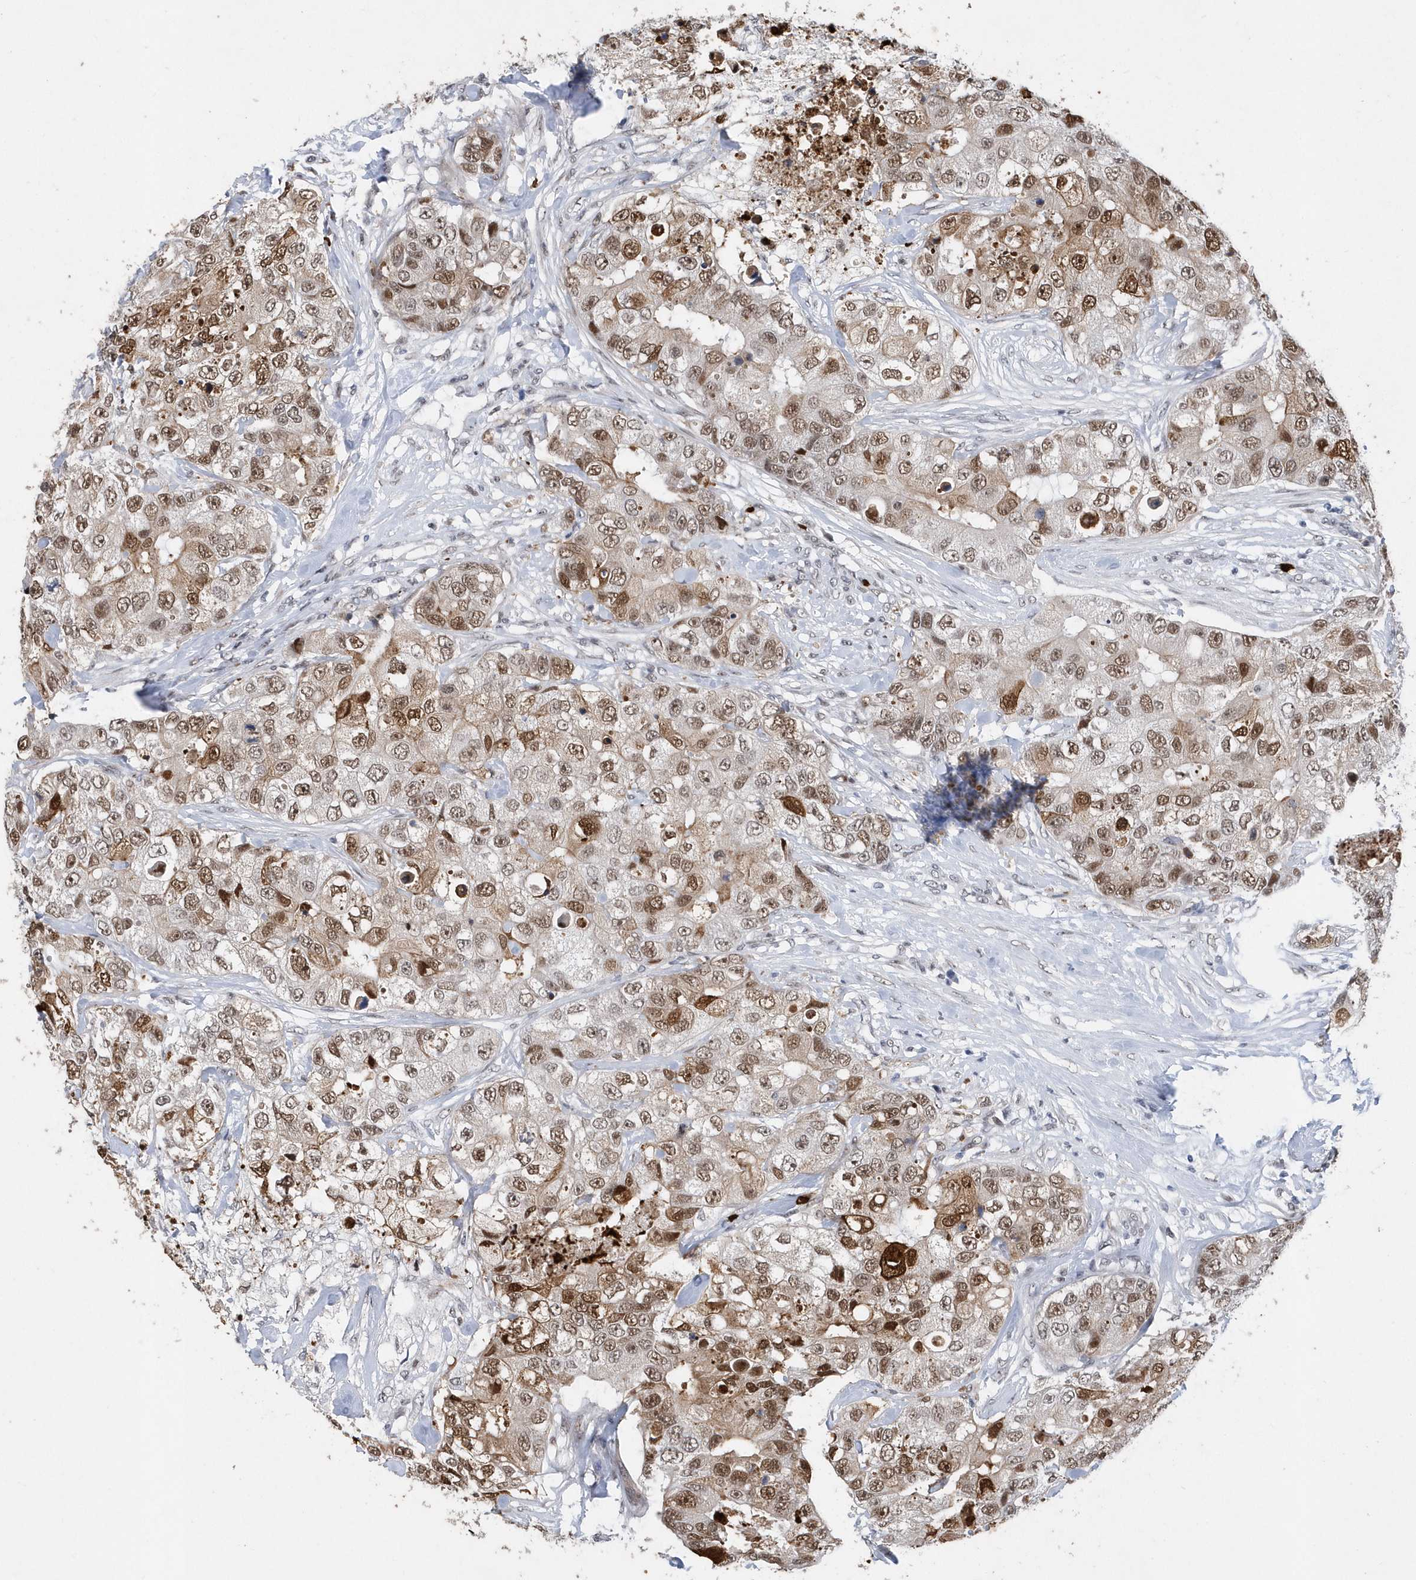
{"staining": {"intensity": "moderate", "quantity": ">75%", "location": "cytoplasmic/membranous,nuclear"}, "tissue": "breast cancer", "cell_type": "Tumor cells", "image_type": "cancer", "snomed": [{"axis": "morphology", "description": "Duct carcinoma"}, {"axis": "topography", "description": "Breast"}], "caption": "Moderate cytoplasmic/membranous and nuclear staining is present in approximately >75% of tumor cells in breast infiltrating ductal carcinoma.", "gene": "RPP30", "patient": {"sex": "female", "age": 62}}